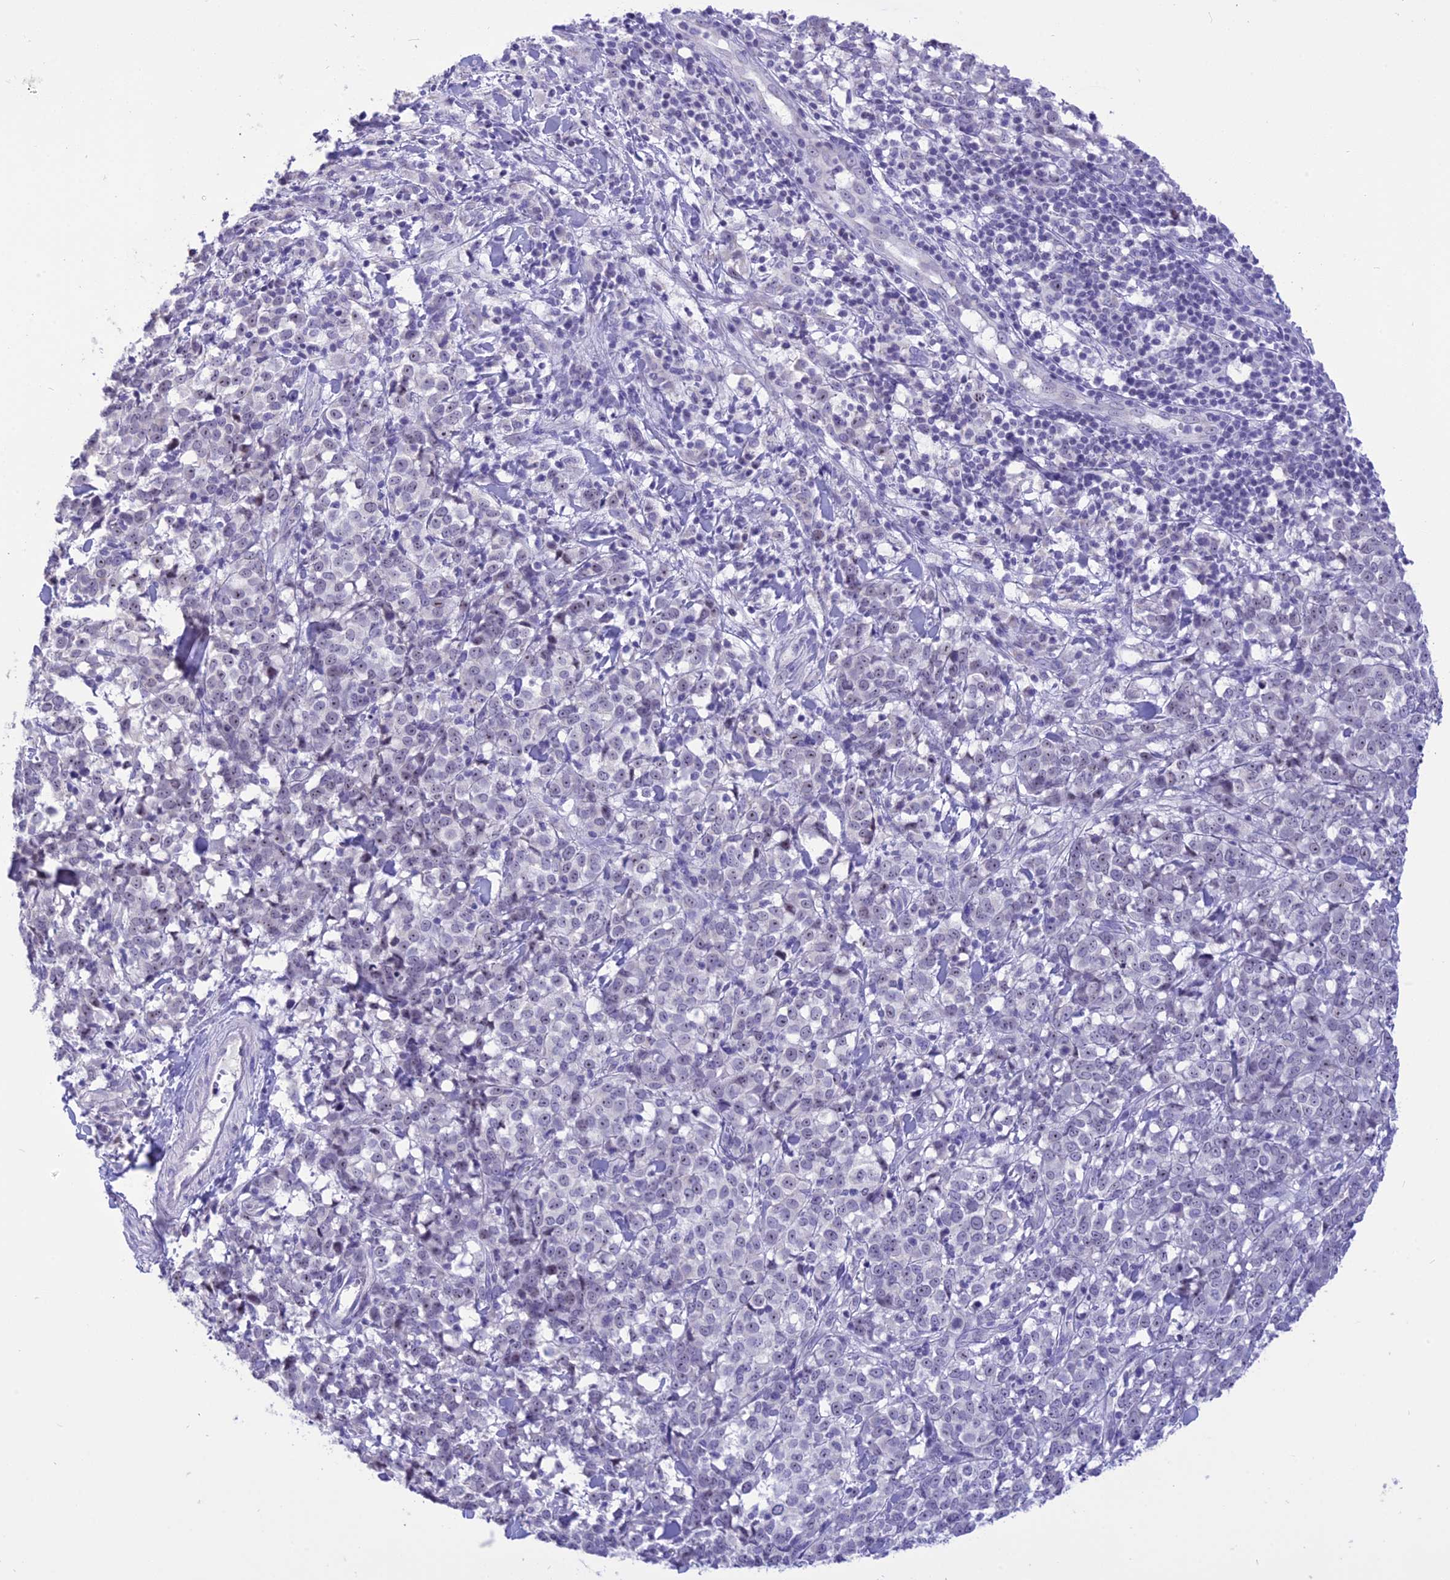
{"staining": {"intensity": "negative", "quantity": "none", "location": "none"}, "tissue": "melanoma", "cell_type": "Tumor cells", "image_type": "cancer", "snomed": [{"axis": "morphology", "description": "Malignant melanoma, NOS"}, {"axis": "topography", "description": "Skin"}], "caption": "There is no significant staining in tumor cells of malignant melanoma.", "gene": "CMSS1", "patient": {"sex": "female", "age": 72}}